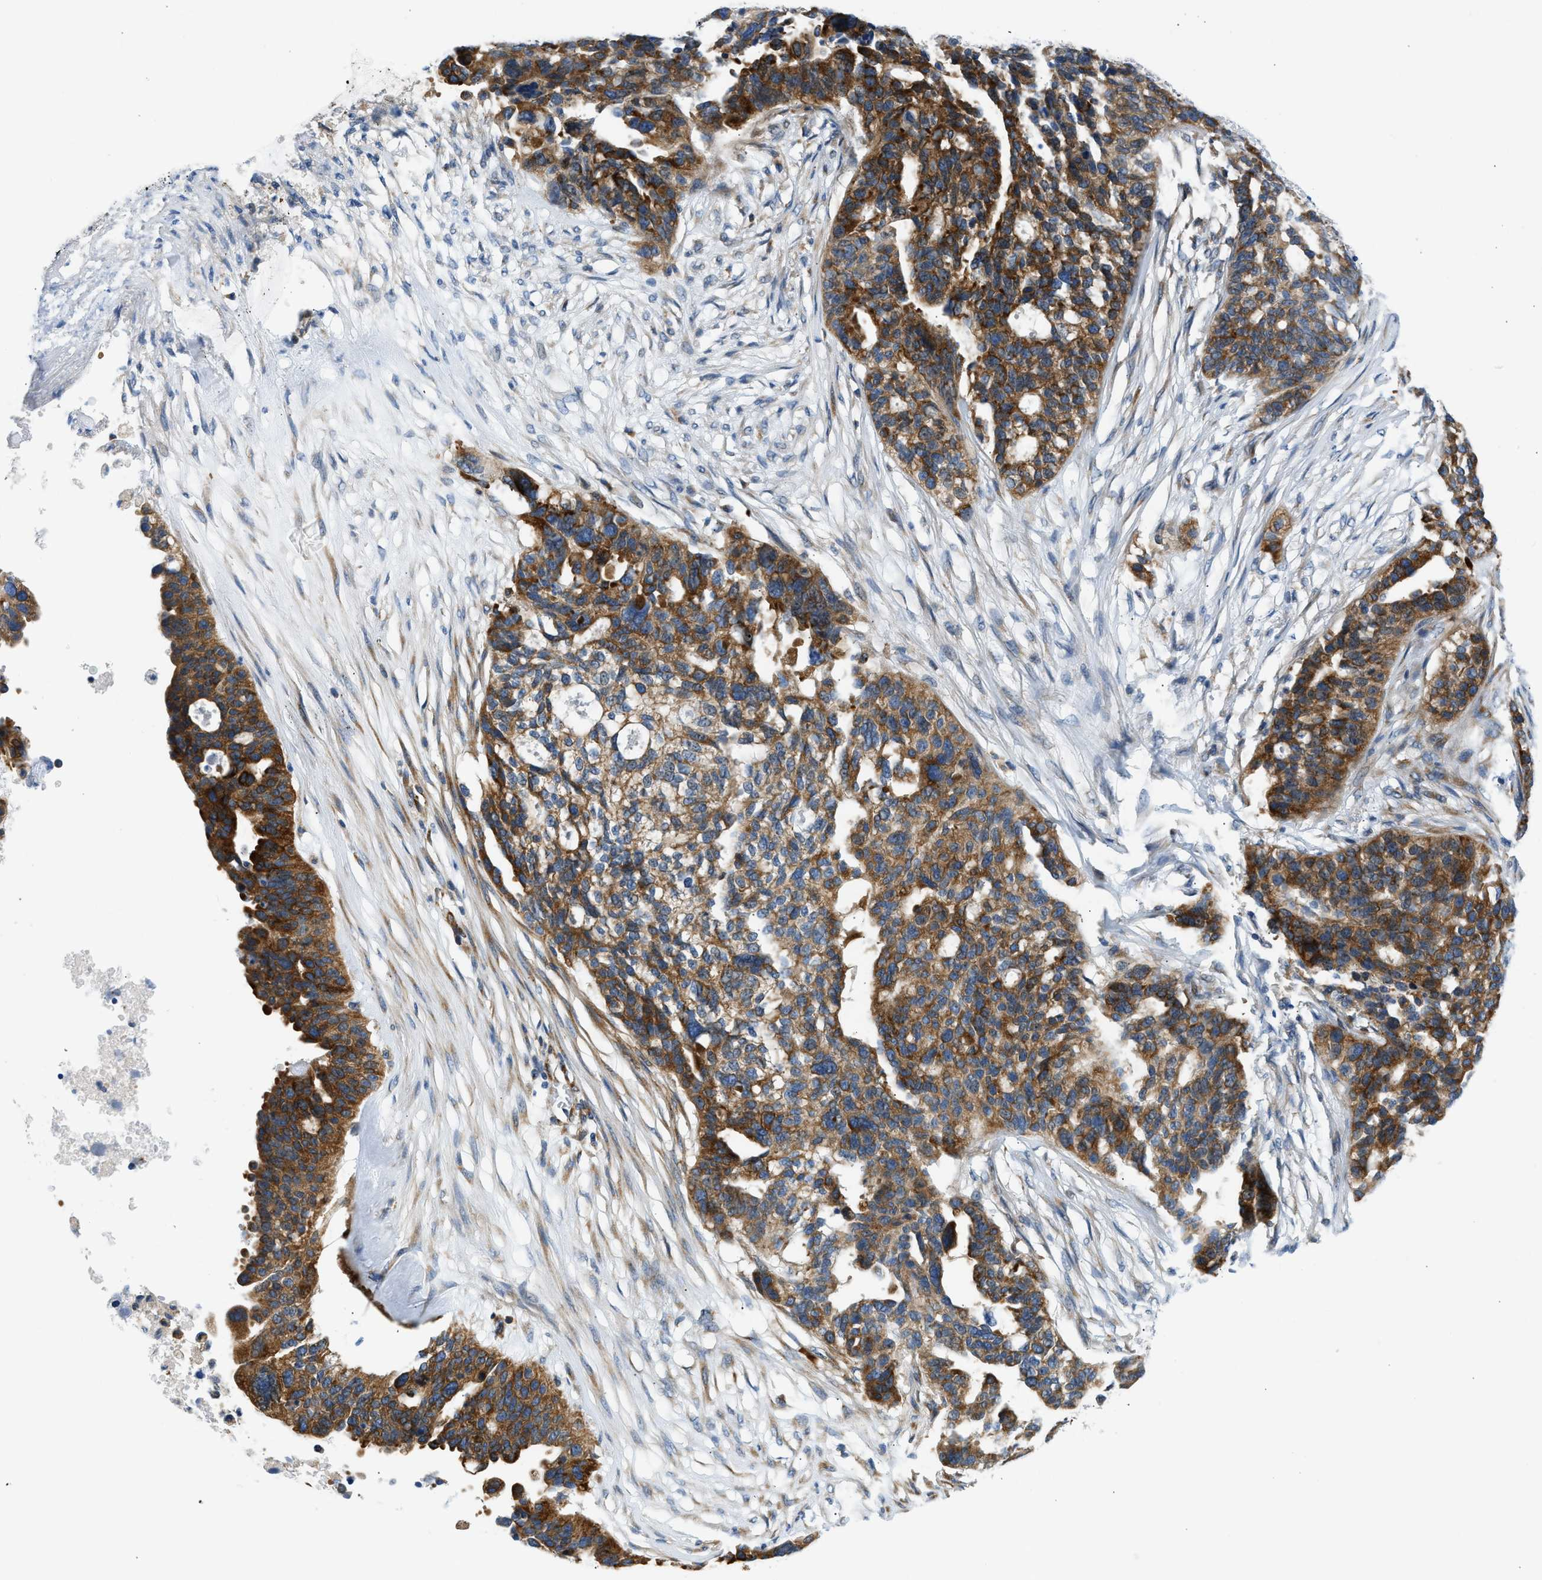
{"staining": {"intensity": "strong", "quantity": ">75%", "location": "cytoplasmic/membranous"}, "tissue": "ovarian cancer", "cell_type": "Tumor cells", "image_type": "cancer", "snomed": [{"axis": "morphology", "description": "Cystadenocarcinoma, serous, NOS"}, {"axis": "topography", "description": "Ovary"}], "caption": "The immunohistochemical stain highlights strong cytoplasmic/membranous positivity in tumor cells of ovarian cancer tissue.", "gene": "CAMKK2", "patient": {"sex": "female", "age": 59}}